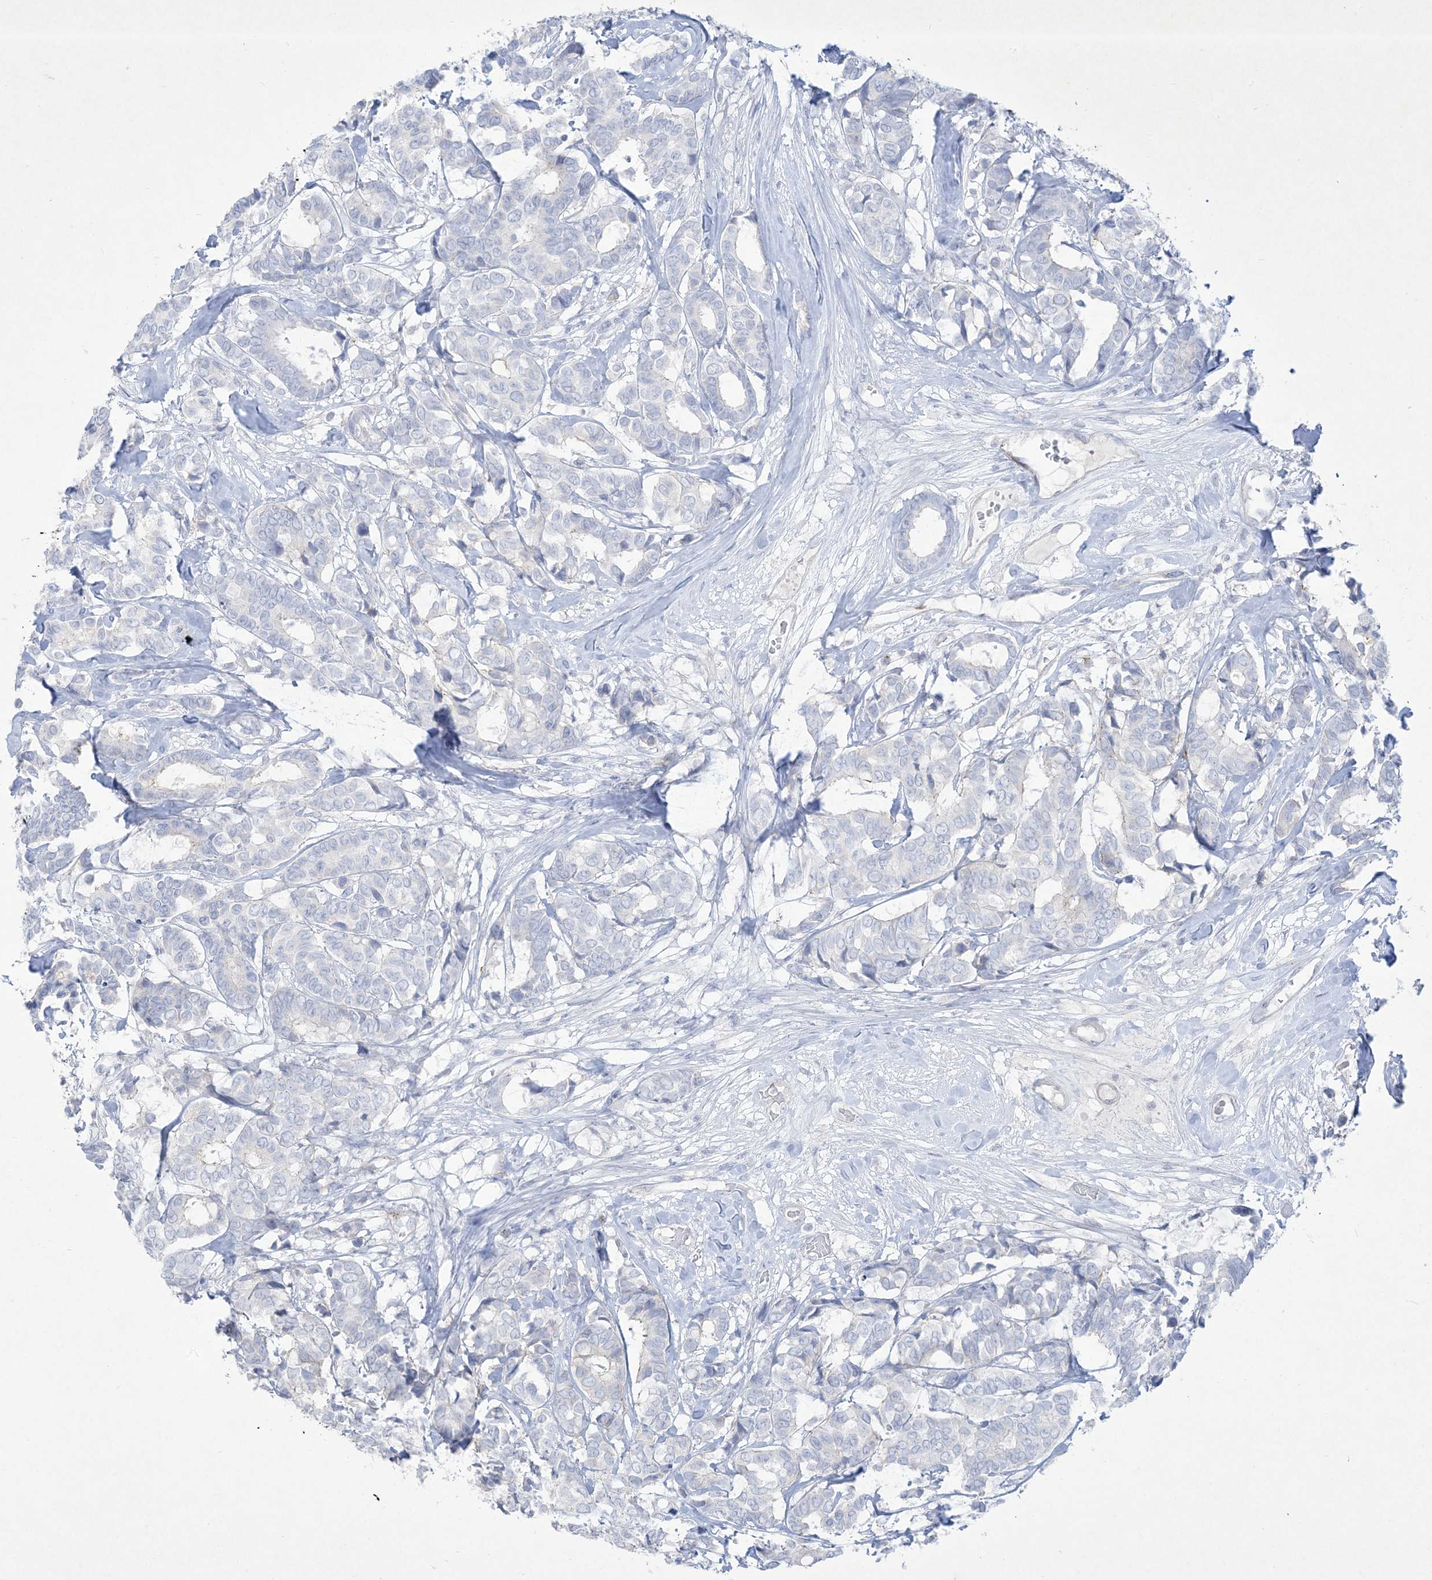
{"staining": {"intensity": "negative", "quantity": "none", "location": "none"}, "tissue": "breast cancer", "cell_type": "Tumor cells", "image_type": "cancer", "snomed": [{"axis": "morphology", "description": "Duct carcinoma"}, {"axis": "topography", "description": "Breast"}], "caption": "Immunohistochemistry (IHC) histopathology image of neoplastic tissue: intraductal carcinoma (breast) stained with DAB demonstrates no significant protein positivity in tumor cells. (Brightfield microscopy of DAB IHC at high magnification).", "gene": "B3GNT7", "patient": {"sex": "female", "age": 87}}